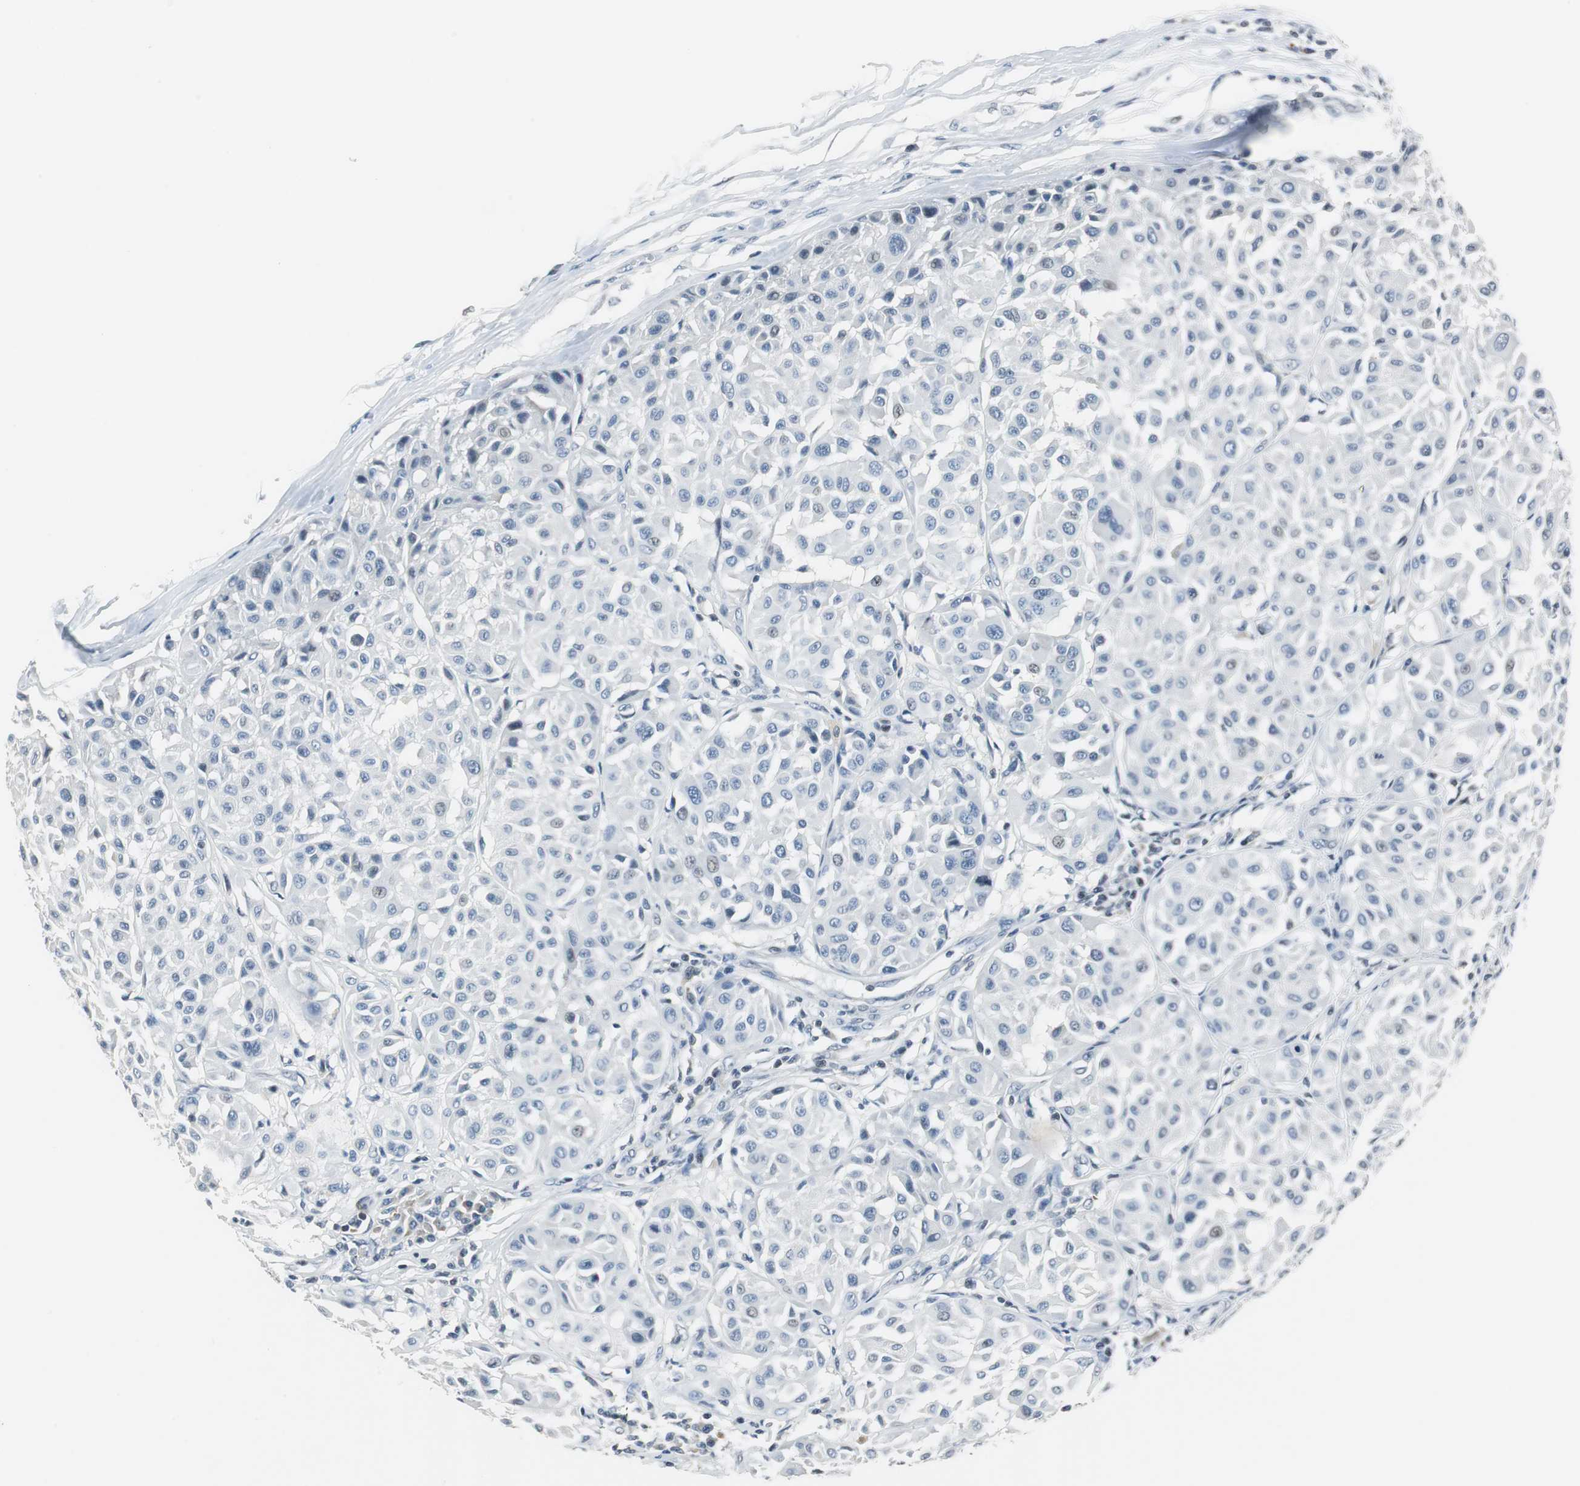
{"staining": {"intensity": "negative", "quantity": "none", "location": "none"}, "tissue": "melanoma", "cell_type": "Tumor cells", "image_type": "cancer", "snomed": [{"axis": "morphology", "description": "Malignant melanoma, Metastatic site"}, {"axis": "topography", "description": "Soft tissue"}], "caption": "A high-resolution photomicrograph shows immunohistochemistry (IHC) staining of melanoma, which displays no significant expression in tumor cells.", "gene": "HCFC2", "patient": {"sex": "male", "age": 41}}